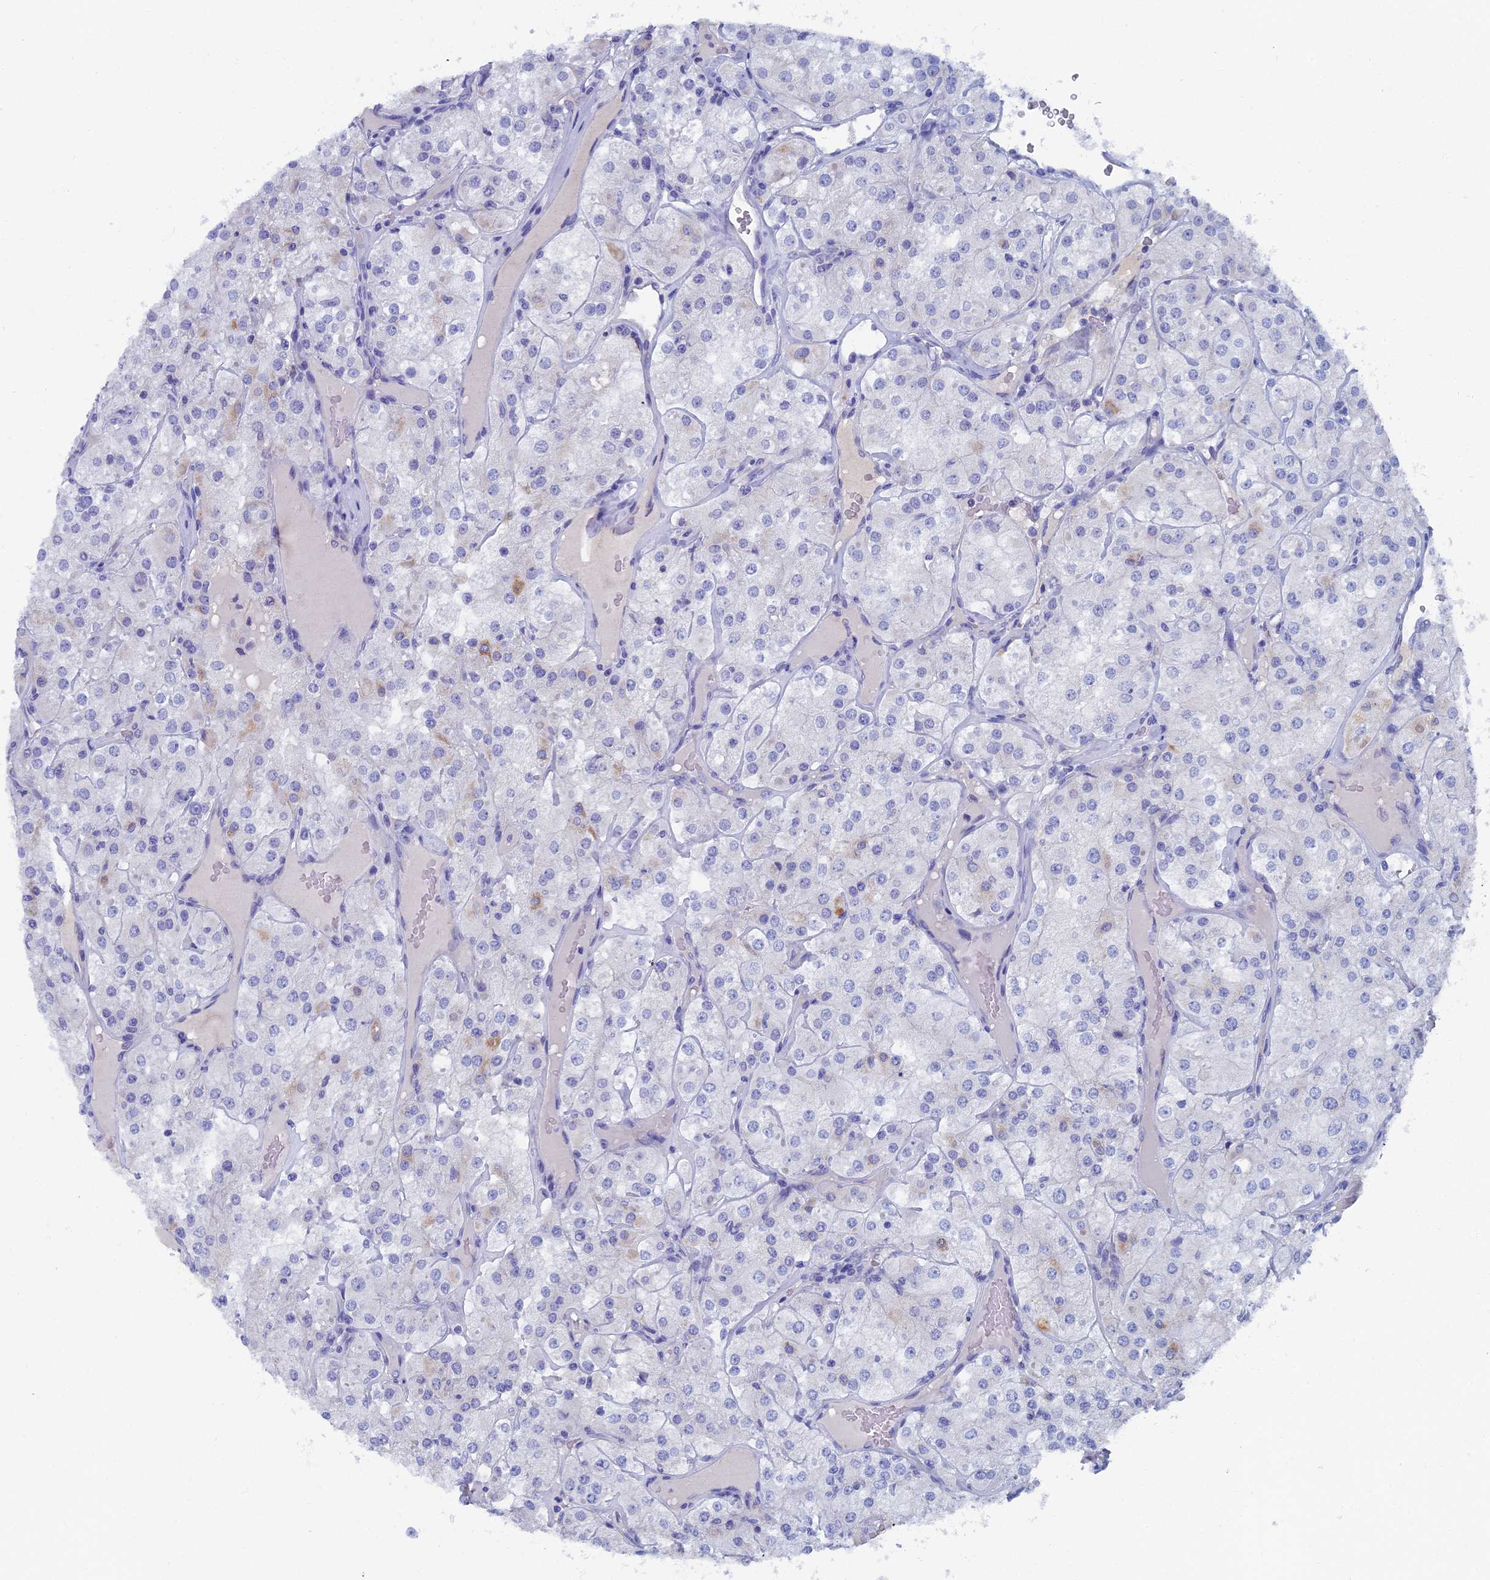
{"staining": {"intensity": "negative", "quantity": "none", "location": "none"}, "tissue": "renal cancer", "cell_type": "Tumor cells", "image_type": "cancer", "snomed": [{"axis": "morphology", "description": "Adenocarcinoma, NOS"}, {"axis": "topography", "description": "Kidney"}], "caption": "The IHC micrograph has no significant staining in tumor cells of renal cancer tissue. The staining is performed using DAB brown chromogen with nuclei counter-stained in using hematoxylin.", "gene": "OAT", "patient": {"sex": "male", "age": 77}}